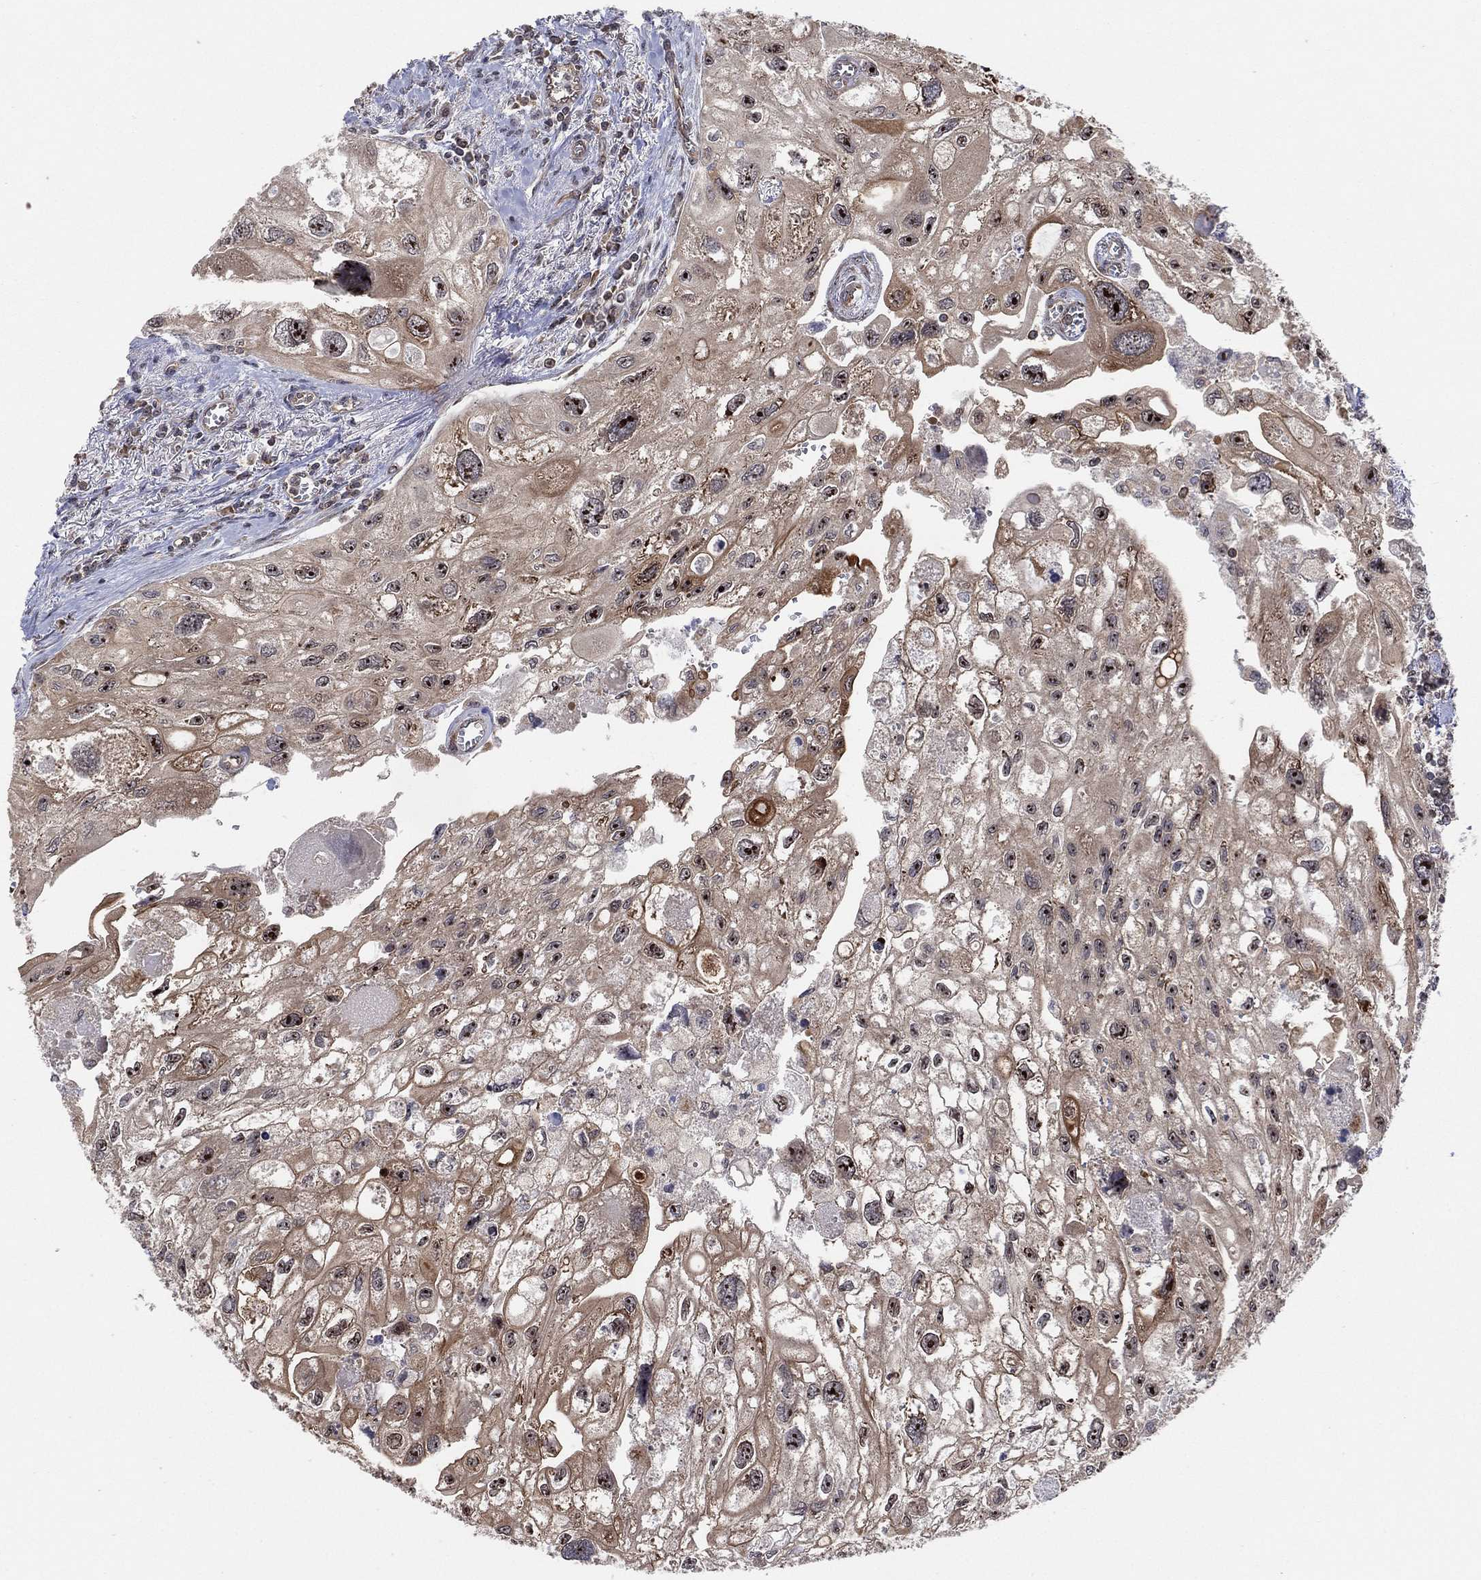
{"staining": {"intensity": "moderate", "quantity": "25%-75%", "location": "cytoplasmic/membranous"}, "tissue": "urothelial cancer", "cell_type": "Tumor cells", "image_type": "cancer", "snomed": [{"axis": "morphology", "description": "Urothelial carcinoma, High grade"}, {"axis": "topography", "description": "Urinary bladder"}], "caption": "The histopathology image reveals immunohistochemical staining of high-grade urothelial carcinoma. There is moderate cytoplasmic/membranous staining is identified in about 25%-75% of tumor cells.", "gene": "TMCO1", "patient": {"sex": "male", "age": 59}}